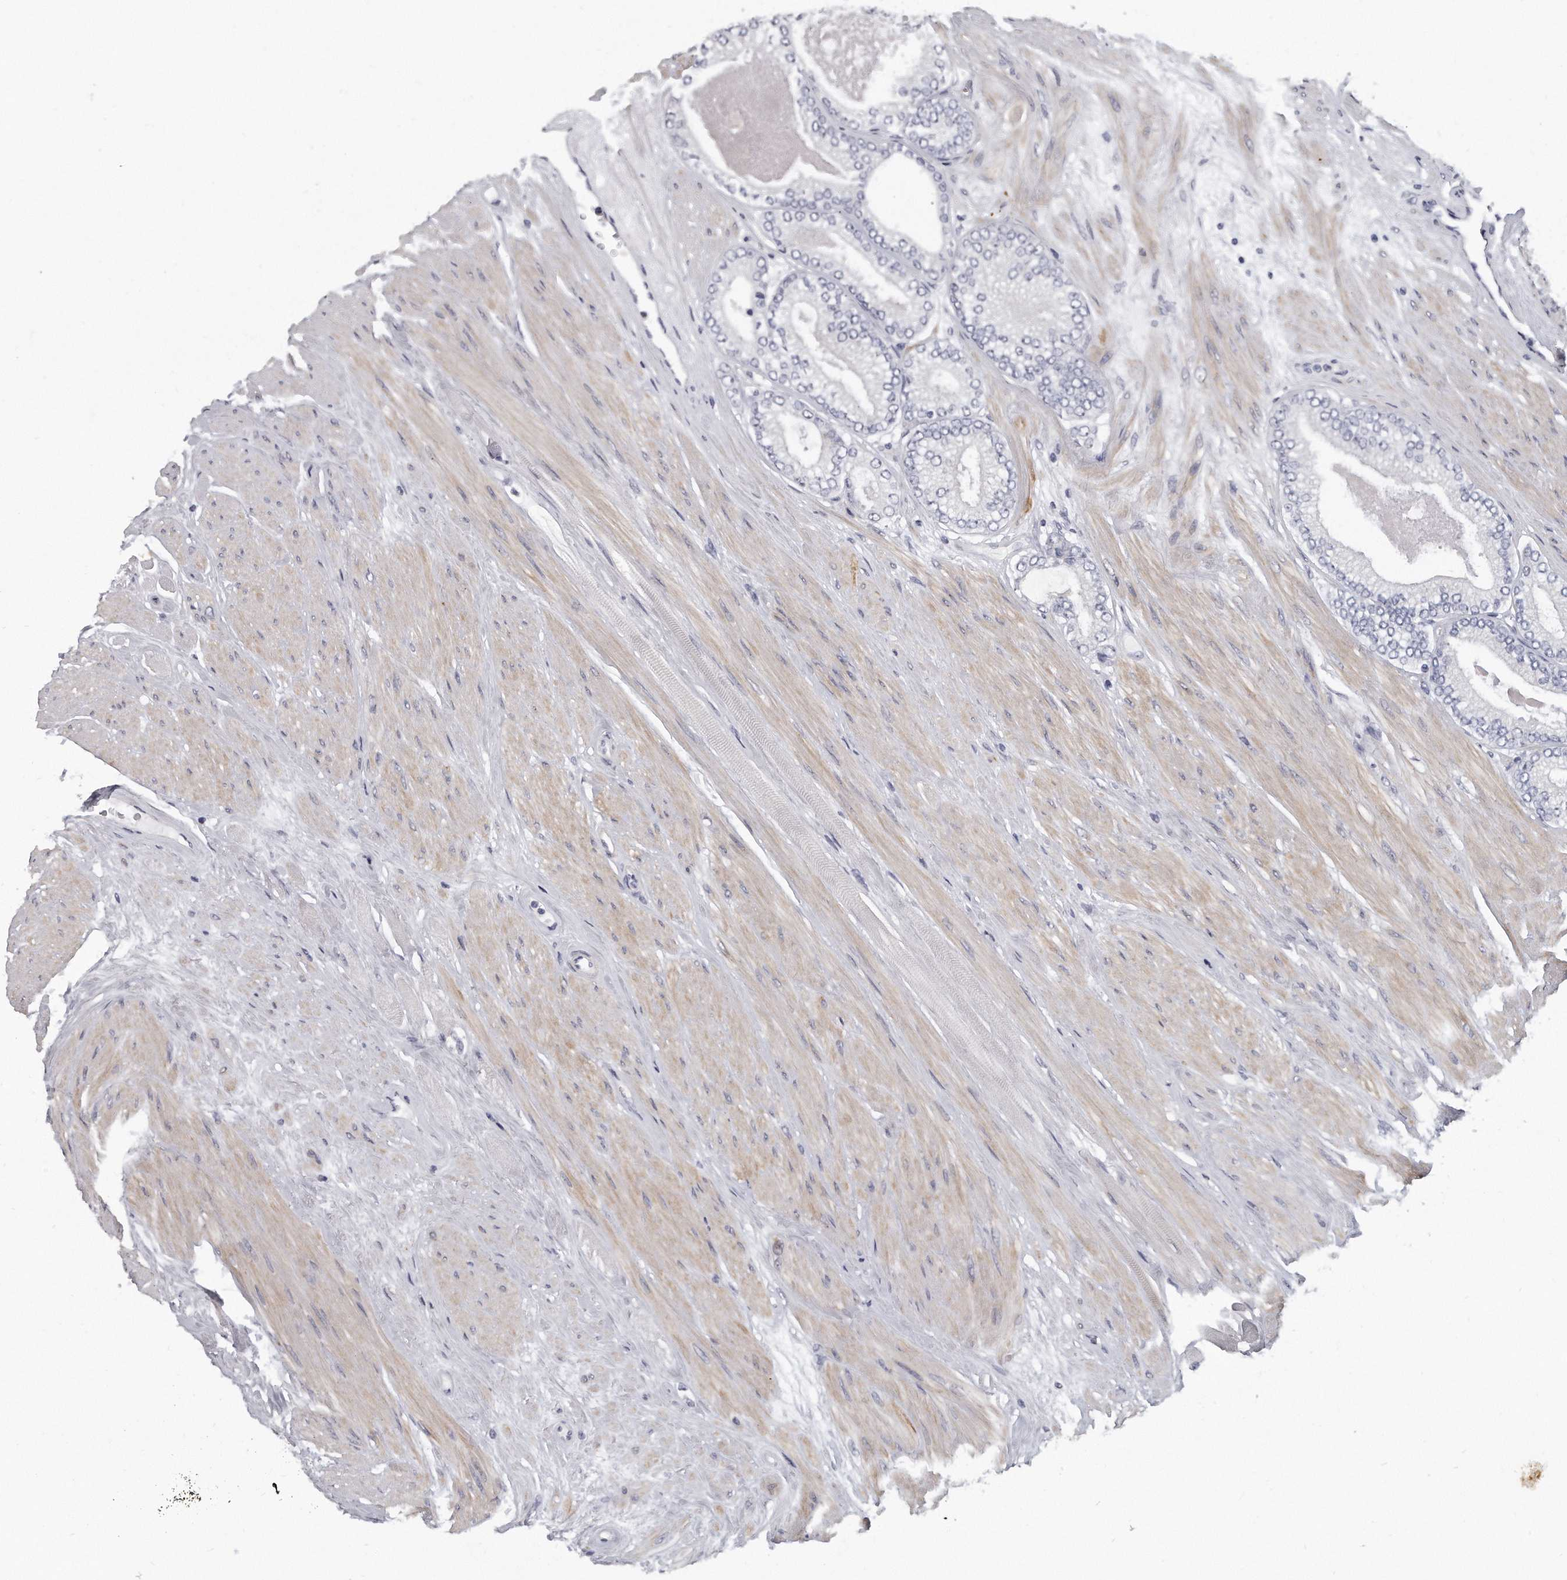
{"staining": {"intensity": "negative", "quantity": "none", "location": "none"}, "tissue": "prostate cancer", "cell_type": "Tumor cells", "image_type": "cancer", "snomed": [{"axis": "morphology", "description": "Adenocarcinoma, High grade"}, {"axis": "topography", "description": "Prostate"}], "caption": "Tumor cells show no significant protein positivity in prostate cancer.", "gene": "TFCP2L1", "patient": {"sex": "male", "age": 61}}